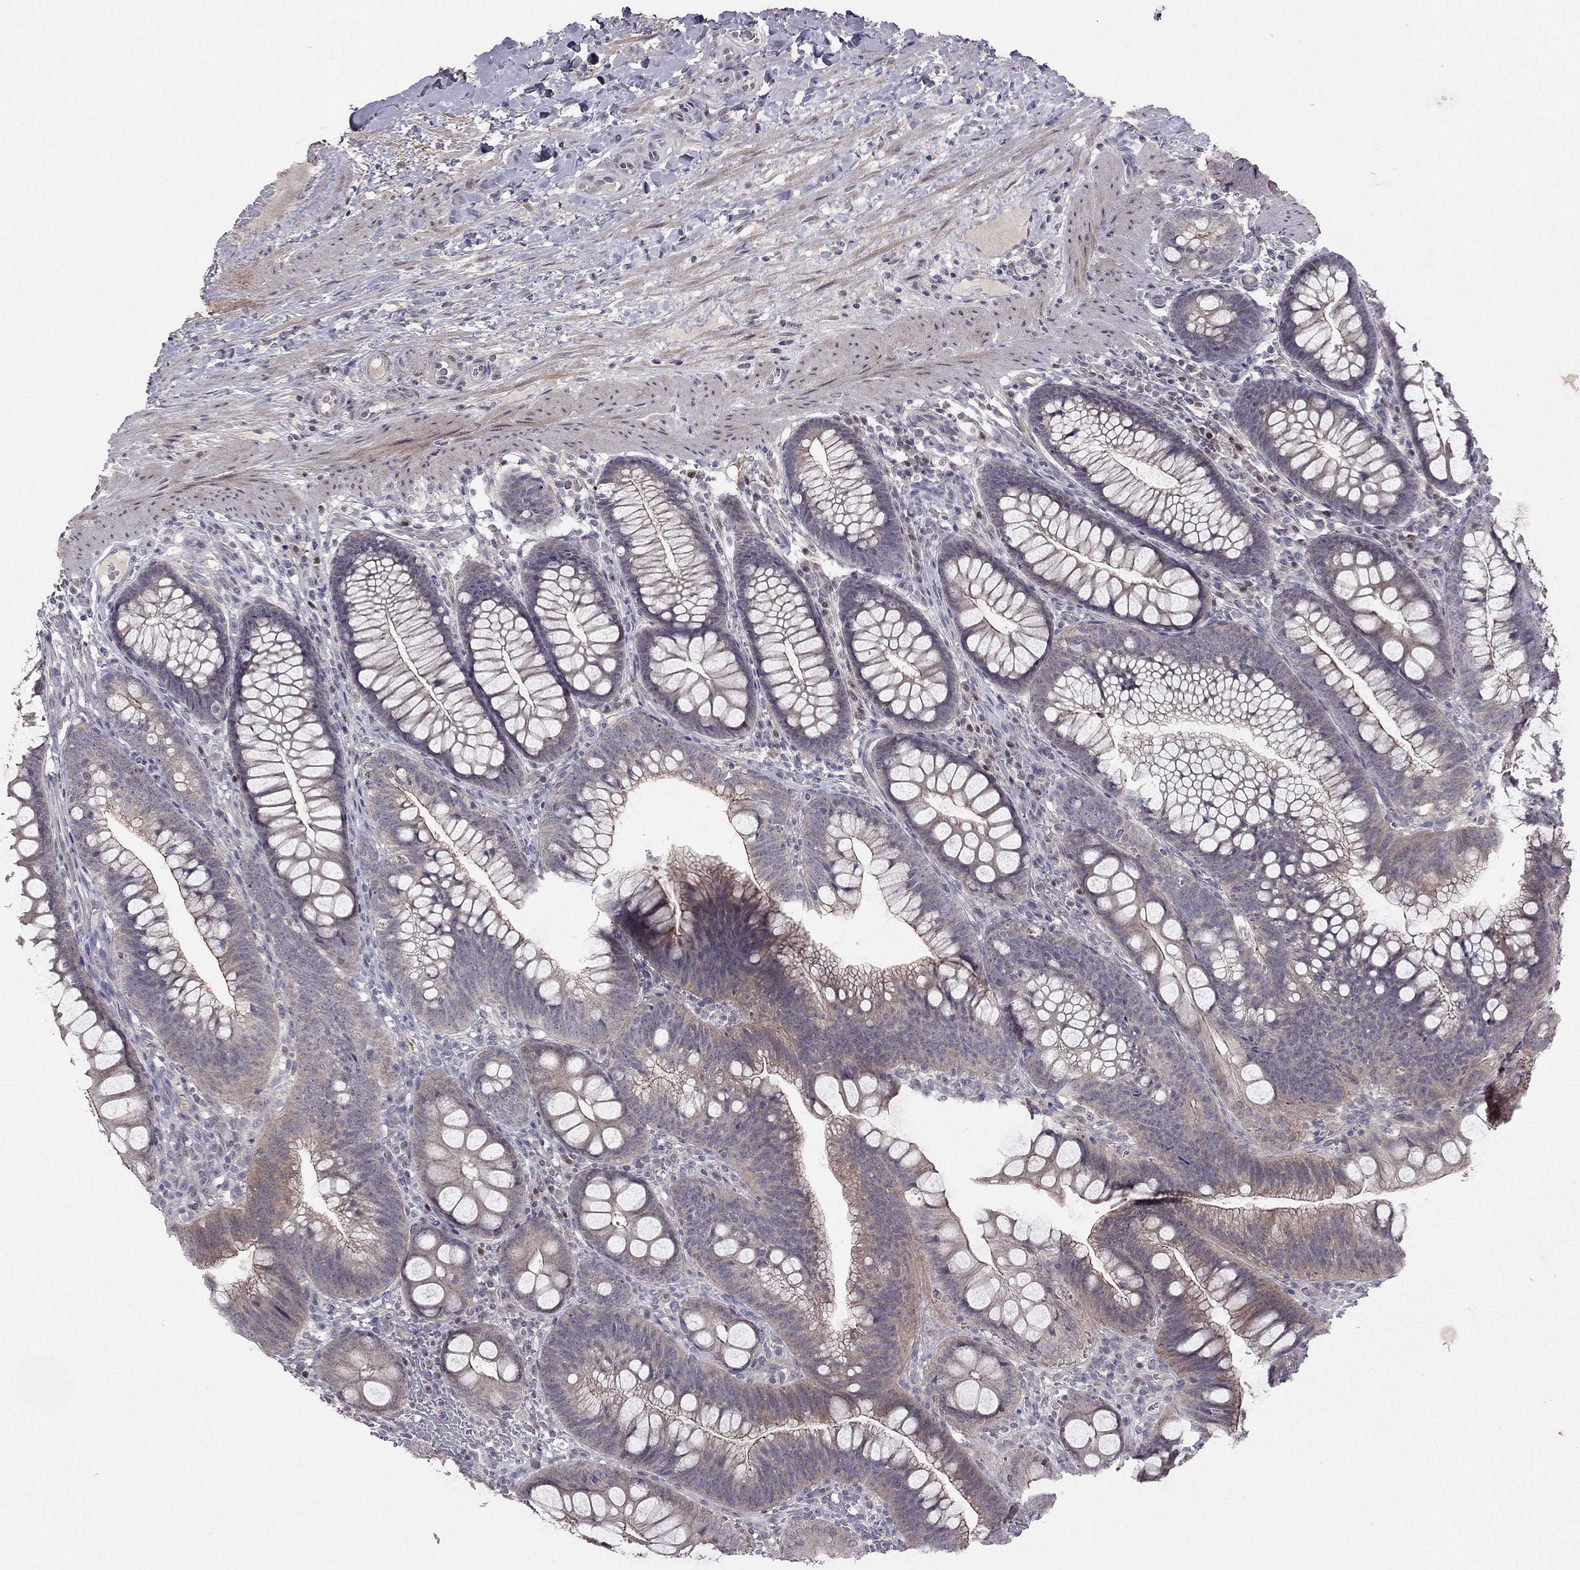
{"staining": {"intensity": "negative", "quantity": "none", "location": "none"}, "tissue": "colon", "cell_type": "Endothelial cells", "image_type": "normal", "snomed": [{"axis": "morphology", "description": "Normal tissue, NOS"}, {"axis": "morphology", "description": "Adenoma, NOS"}, {"axis": "topography", "description": "Soft tissue"}, {"axis": "topography", "description": "Colon"}], "caption": "Colon was stained to show a protein in brown. There is no significant staining in endothelial cells. (DAB immunohistochemistry (IHC), high magnification).", "gene": "ESR2", "patient": {"sex": "male", "age": 47}}